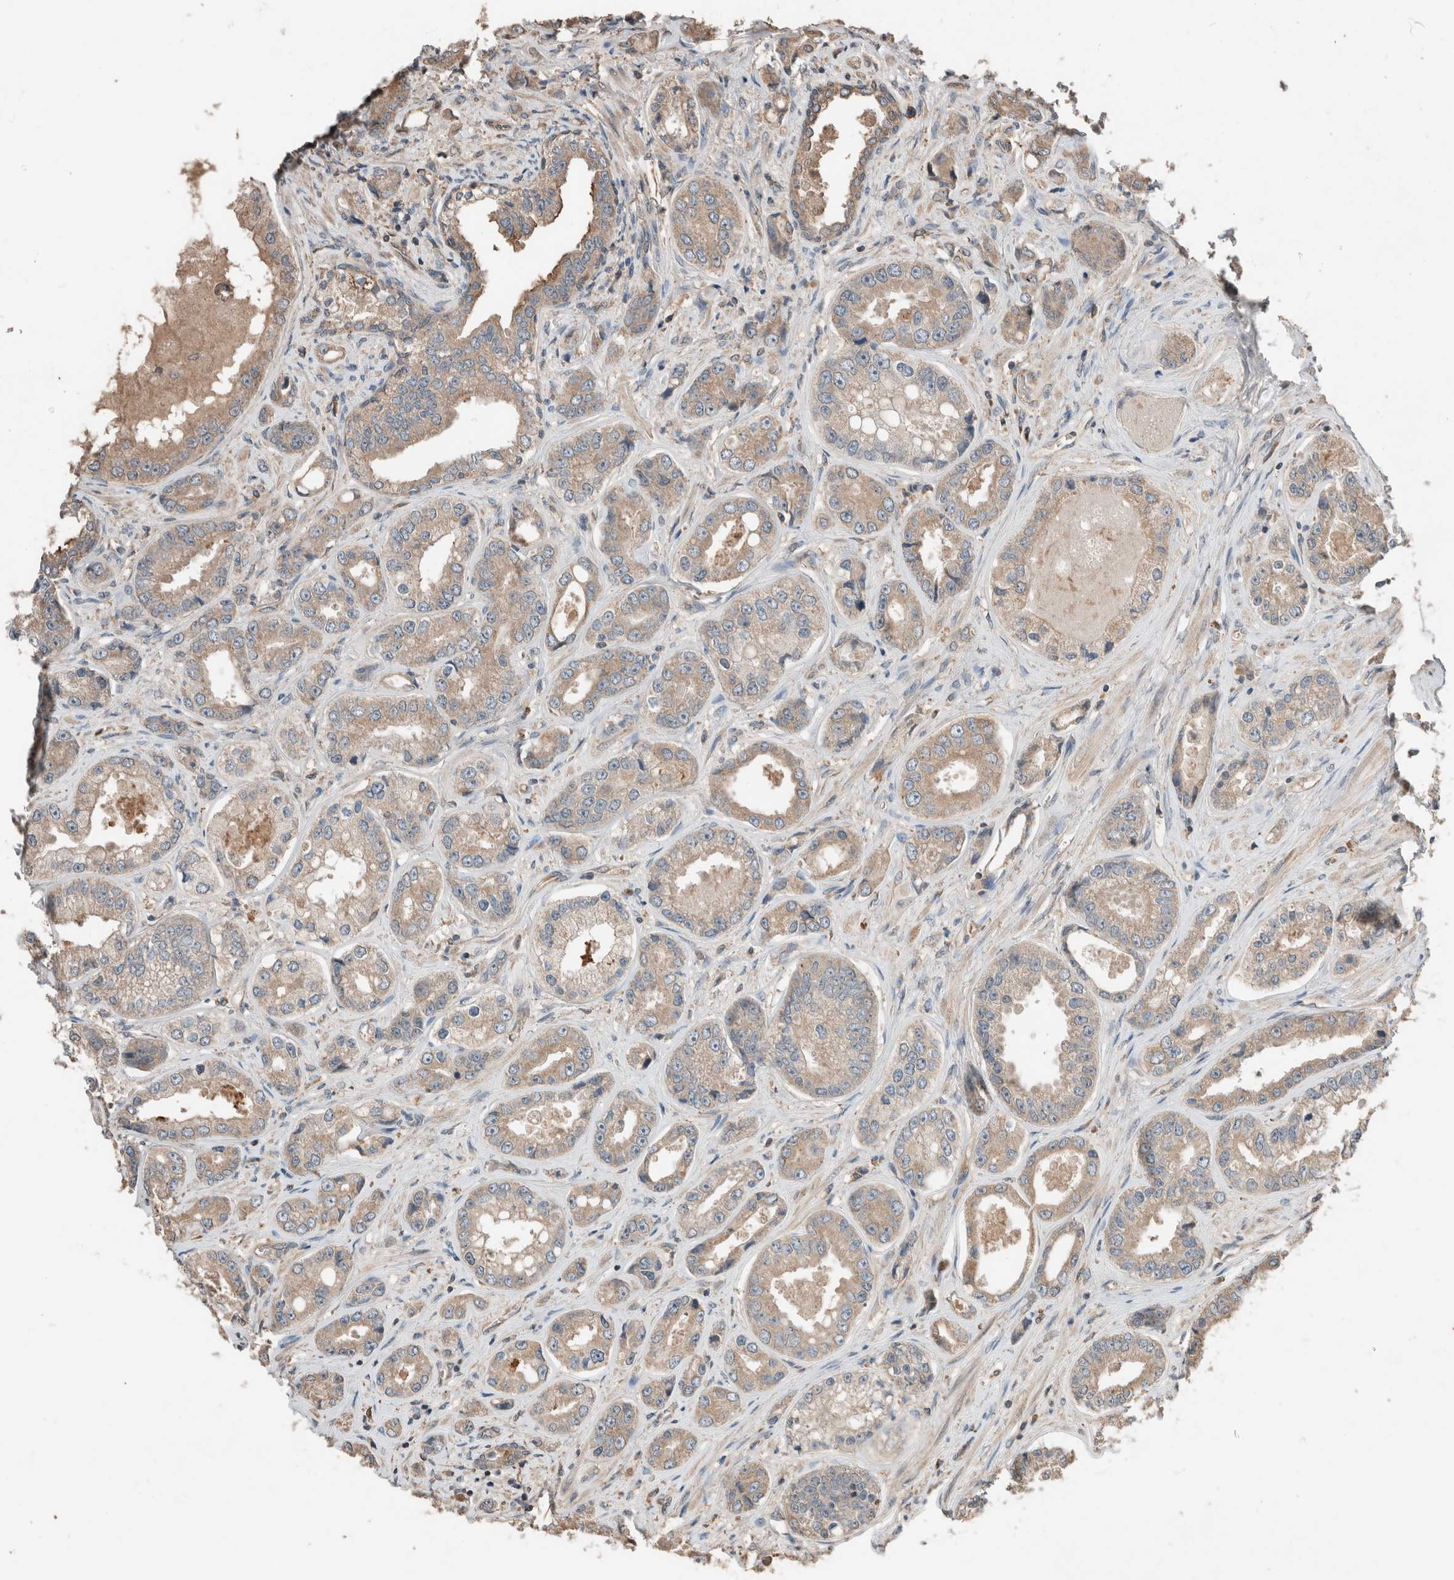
{"staining": {"intensity": "weak", "quantity": "<25%", "location": "cytoplasmic/membranous"}, "tissue": "prostate cancer", "cell_type": "Tumor cells", "image_type": "cancer", "snomed": [{"axis": "morphology", "description": "Adenocarcinoma, High grade"}, {"axis": "topography", "description": "Prostate"}], "caption": "High magnification brightfield microscopy of prostate adenocarcinoma (high-grade) stained with DAB (3,3'-diaminobenzidine) (brown) and counterstained with hematoxylin (blue): tumor cells show no significant expression.", "gene": "ERAP2", "patient": {"sex": "male", "age": 61}}